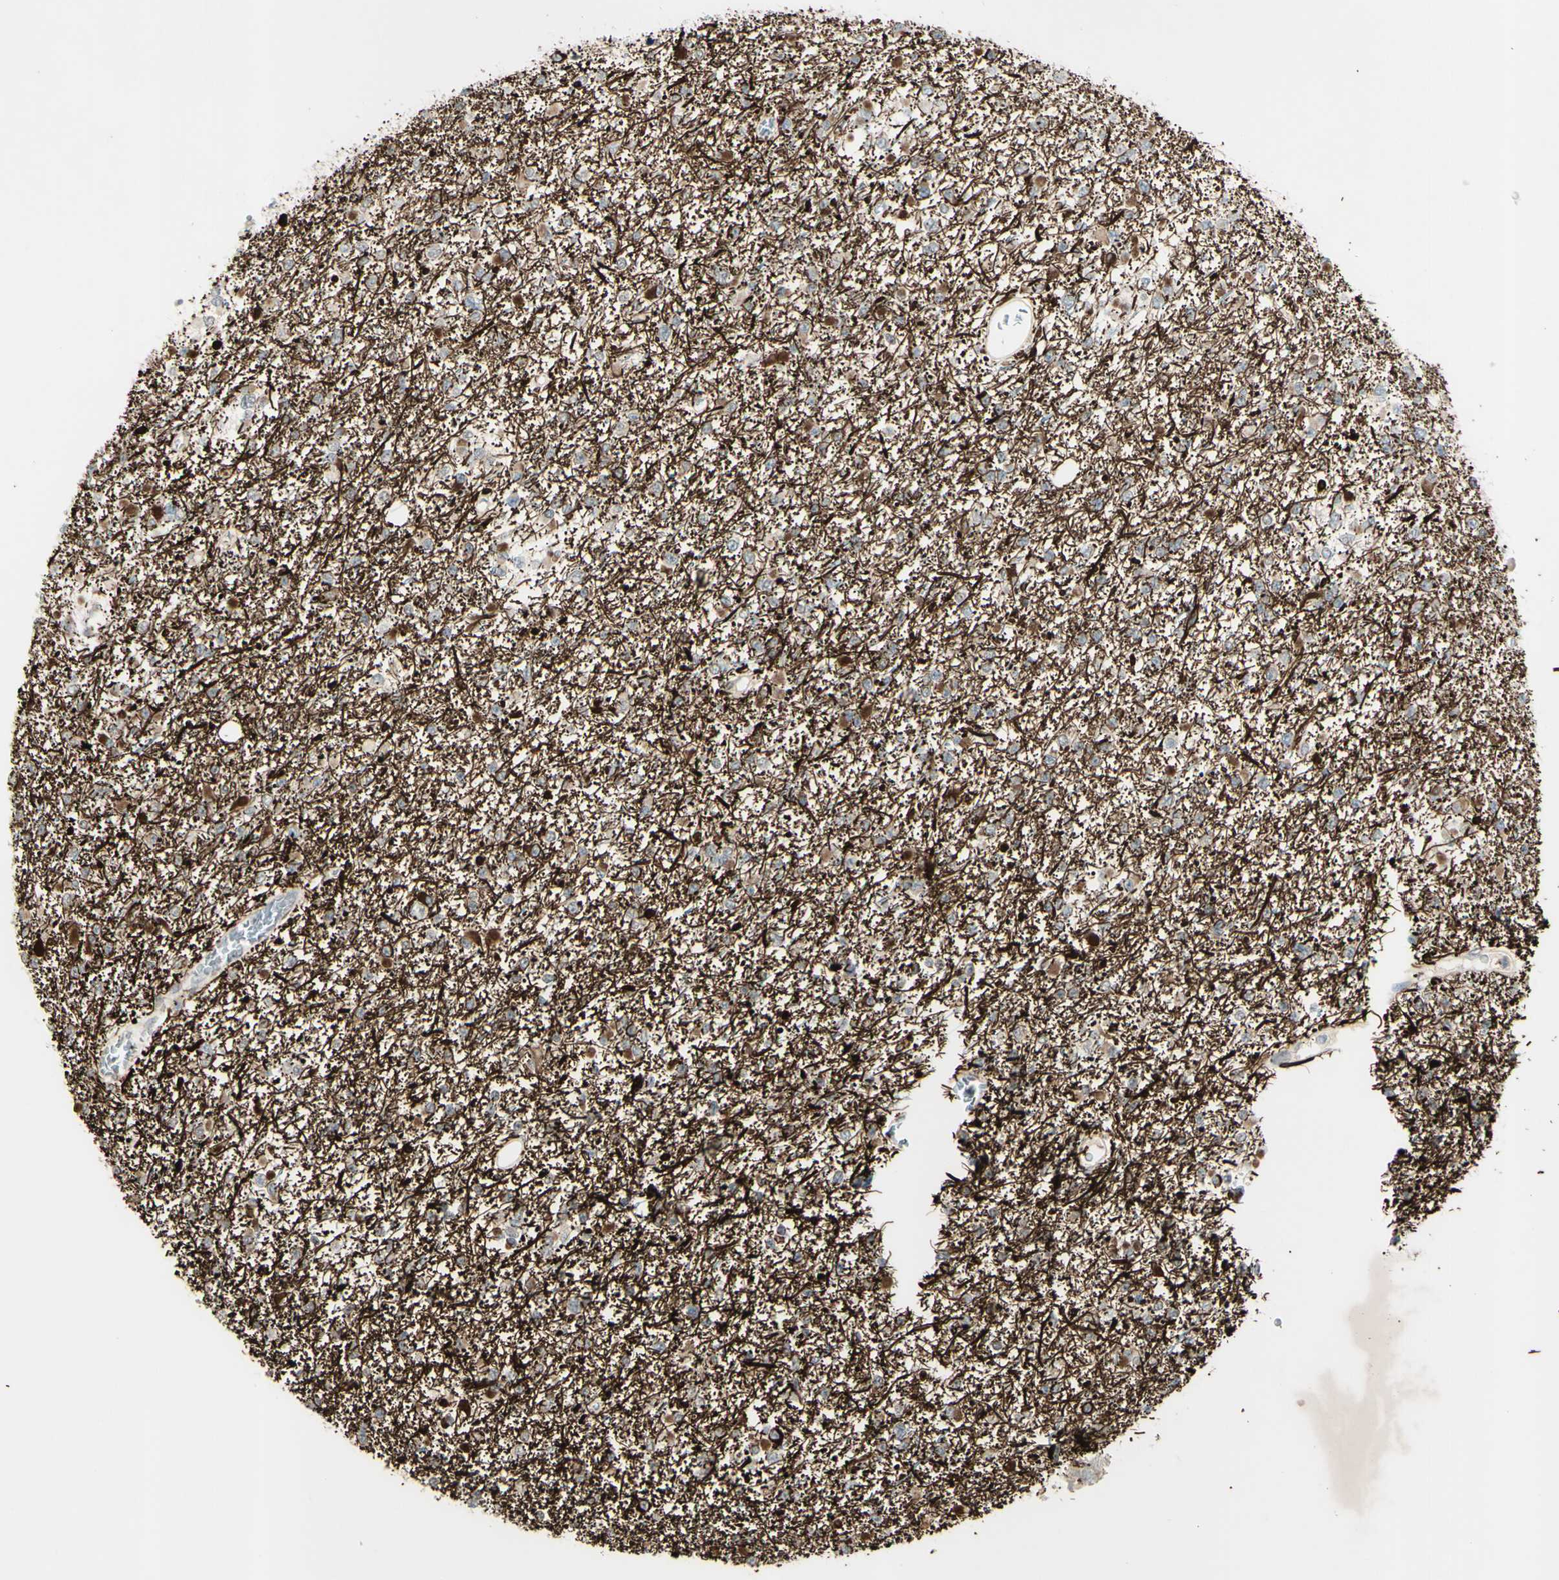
{"staining": {"intensity": "negative", "quantity": "none", "location": "none"}, "tissue": "glioma", "cell_type": "Tumor cells", "image_type": "cancer", "snomed": [{"axis": "morphology", "description": "Glioma, malignant, Low grade"}, {"axis": "topography", "description": "Brain"}], "caption": "Tumor cells show no significant staining in low-grade glioma (malignant).", "gene": "FGFR2", "patient": {"sex": "female", "age": 22}}